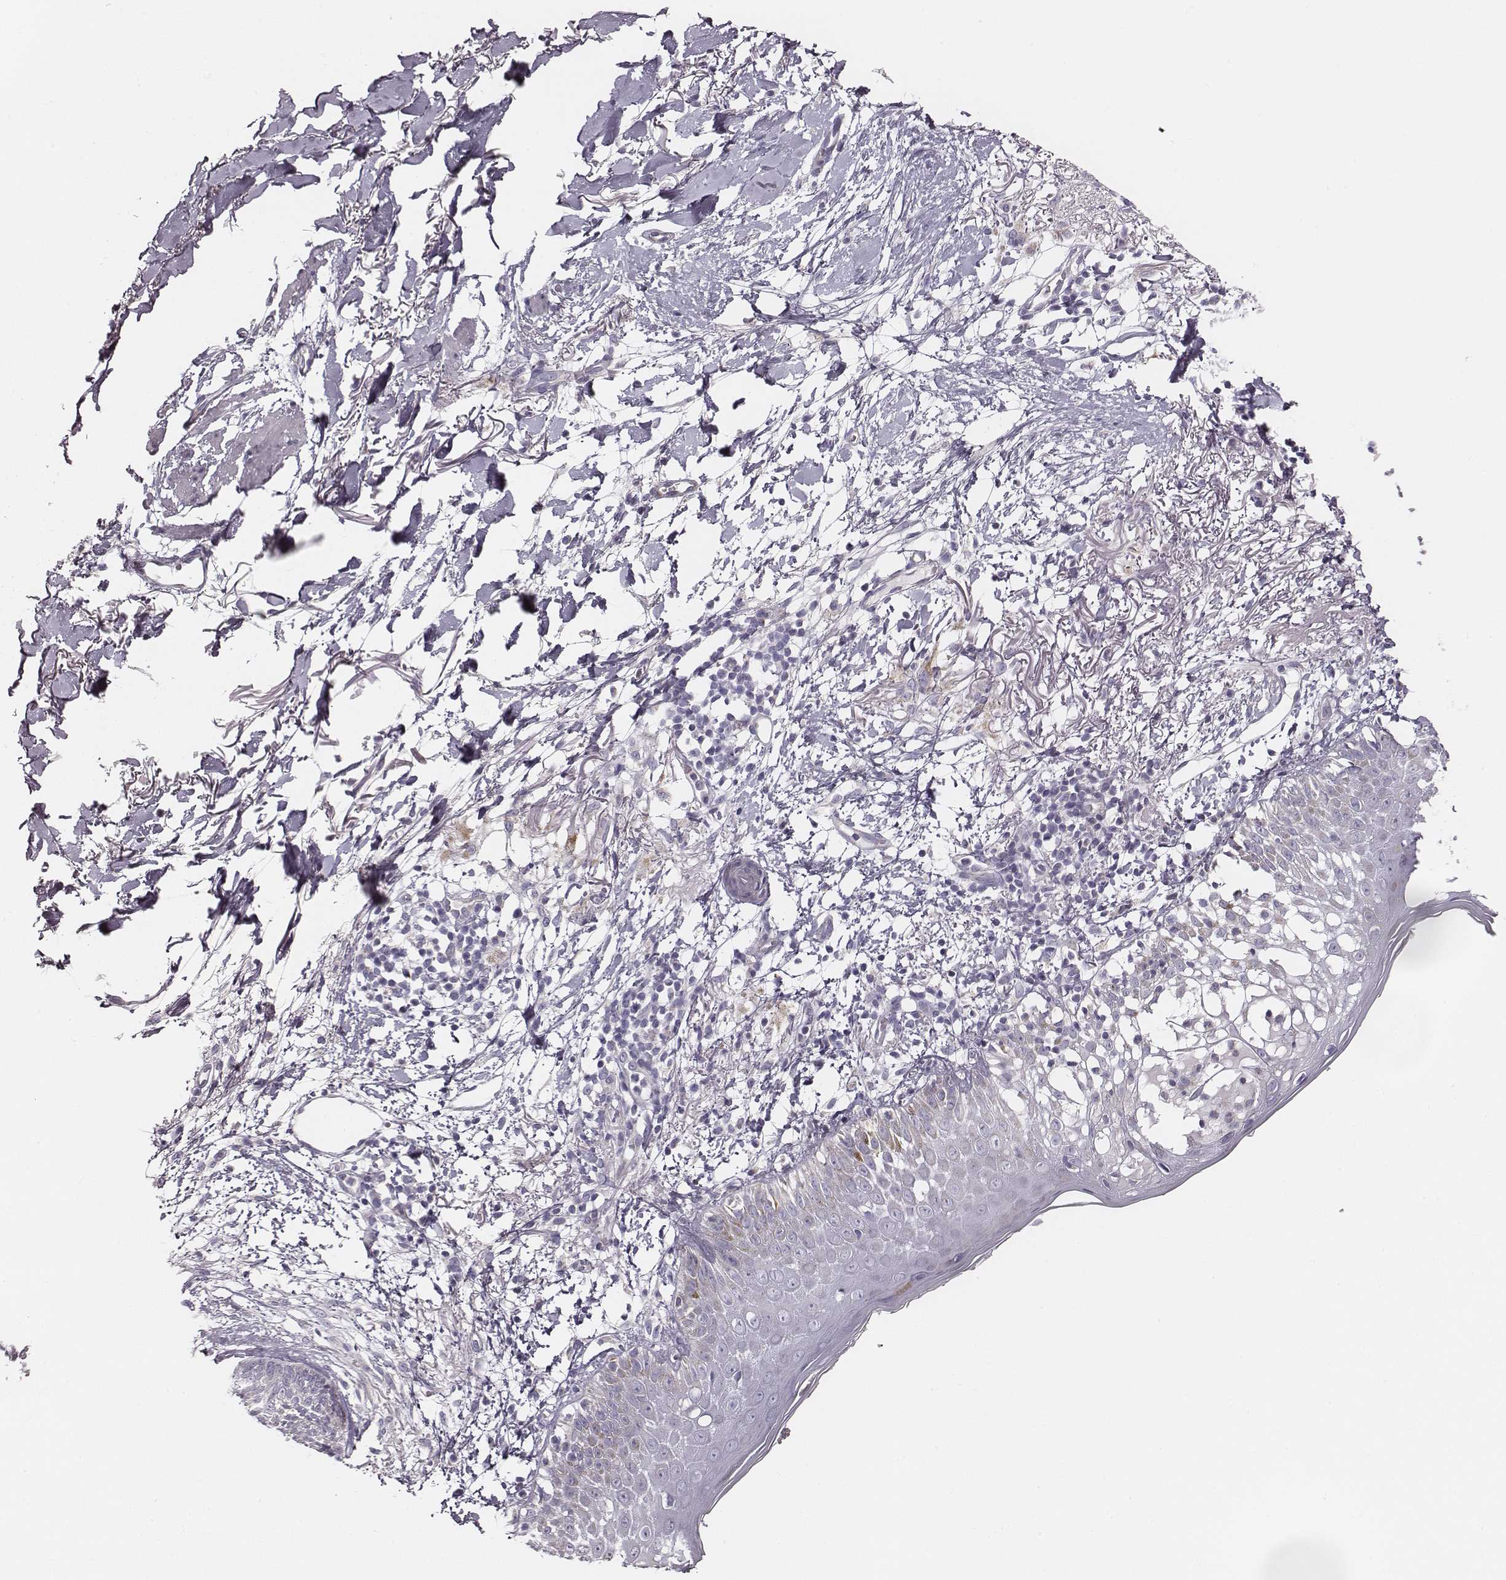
{"staining": {"intensity": "negative", "quantity": "none", "location": "none"}, "tissue": "skin cancer", "cell_type": "Tumor cells", "image_type": "cancer", "snomed": [{"axis": "morphology", "description": "Normal tissue, NOS"}, {"axis": "morphology", "description": "Basal cell carcinoma"}, {"axis": "topography", "description": "Skin"}], "caption": "A high-resolution photomicrograph shows immunohistochemistry (IHC) staining of basal cell carcinoma (skin), which shows no significant staining in tumor cells.", "gene": "UBL4B", "patient": {"sex": "male", "age": 84}}